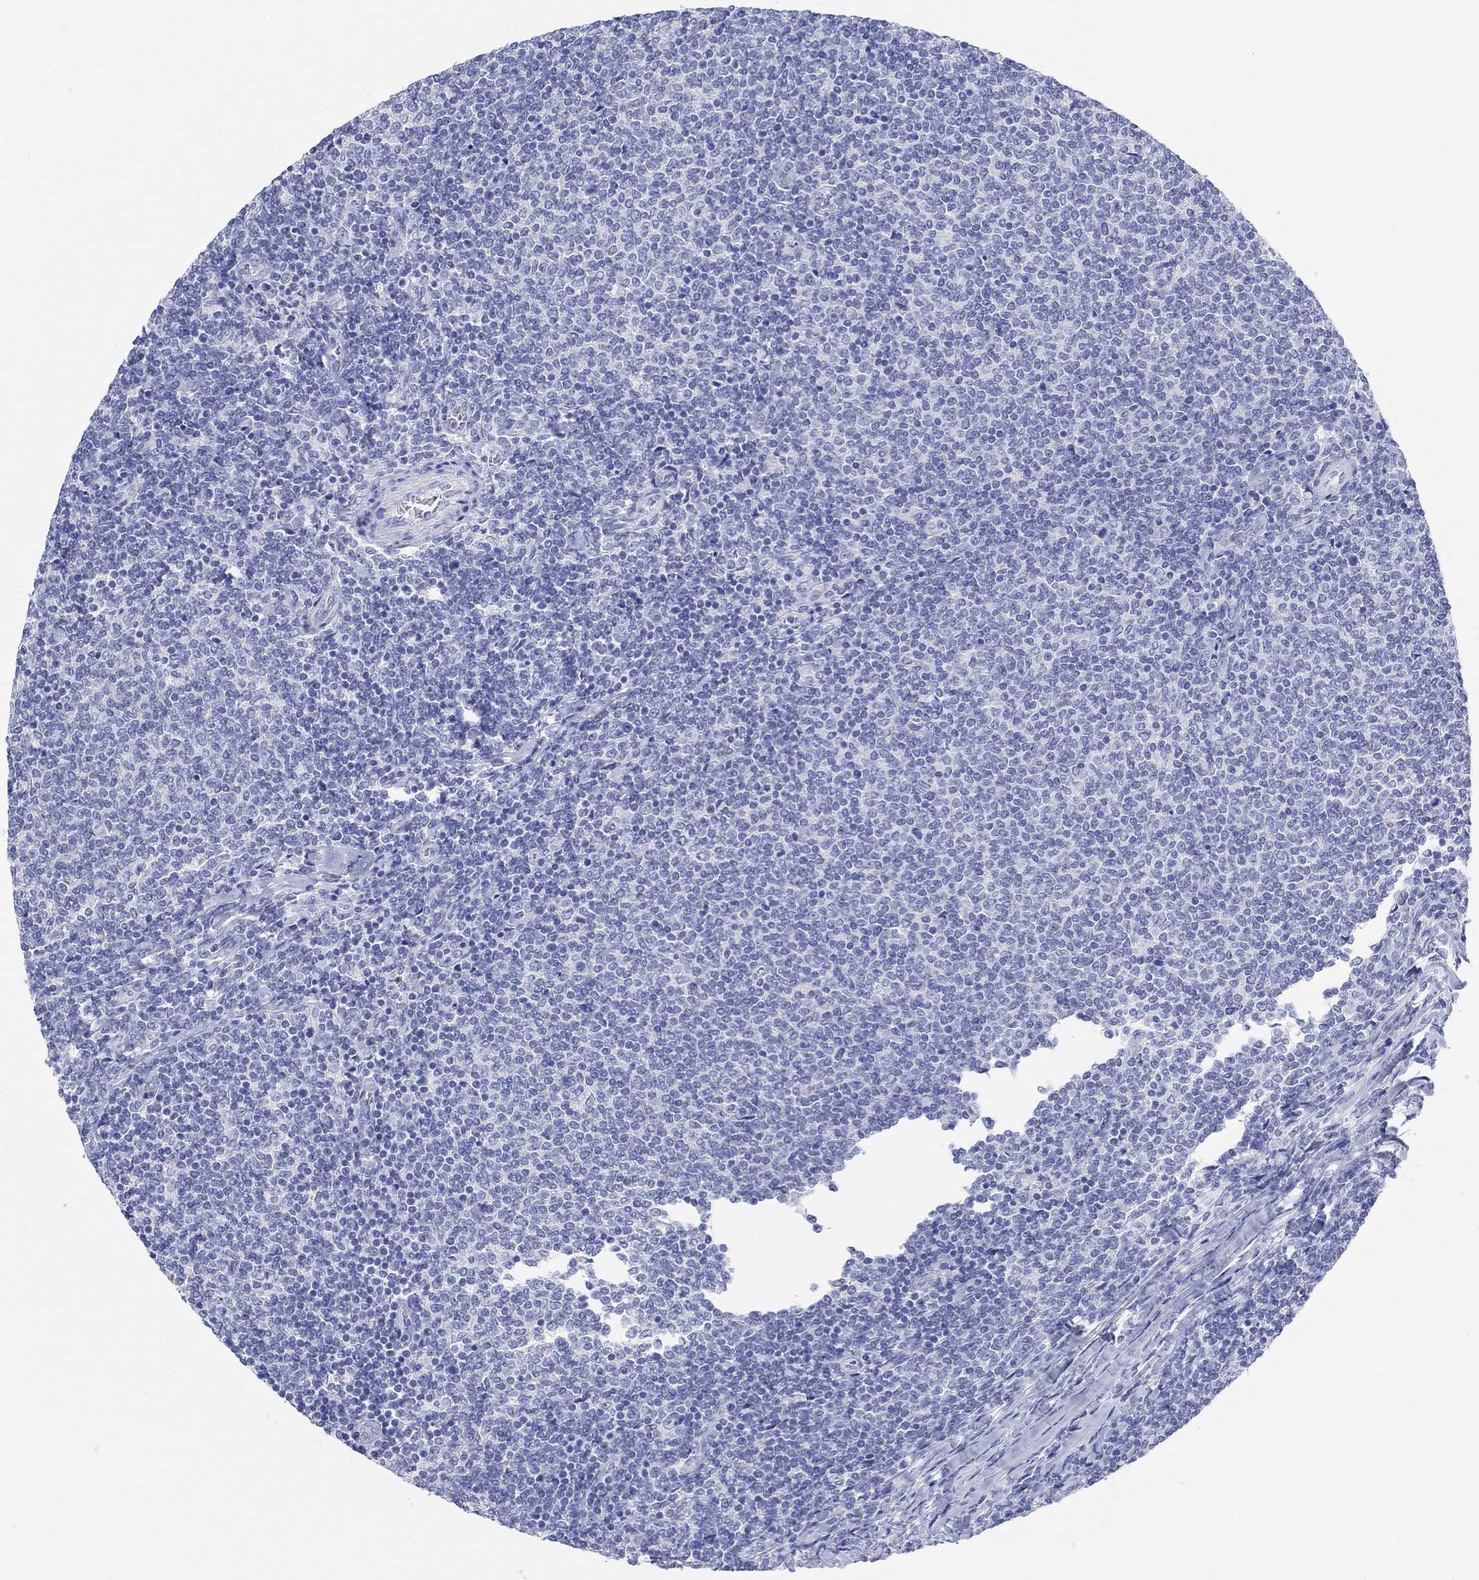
{"staining": {"intensity": "negative", "quantity": "none", "location": "none"}, "tissue": "lymphoma", "cell_type": "Tumor cells", "image_type": "cancer", "snomed": [{"axis": "morphology", "description": "Malignant lymphoma, non-Hodgkin's type, Low grade"}, {"axis": "topography", "description": "Lymph node"}], "caption": "Histopathology image shows no protein positivity in tumor cells of low-grade malignant lymphoma, non-Hodgkin's type tissue.", "gene": "GRIA3", "patient": {"sex": "male", "age": 52}}